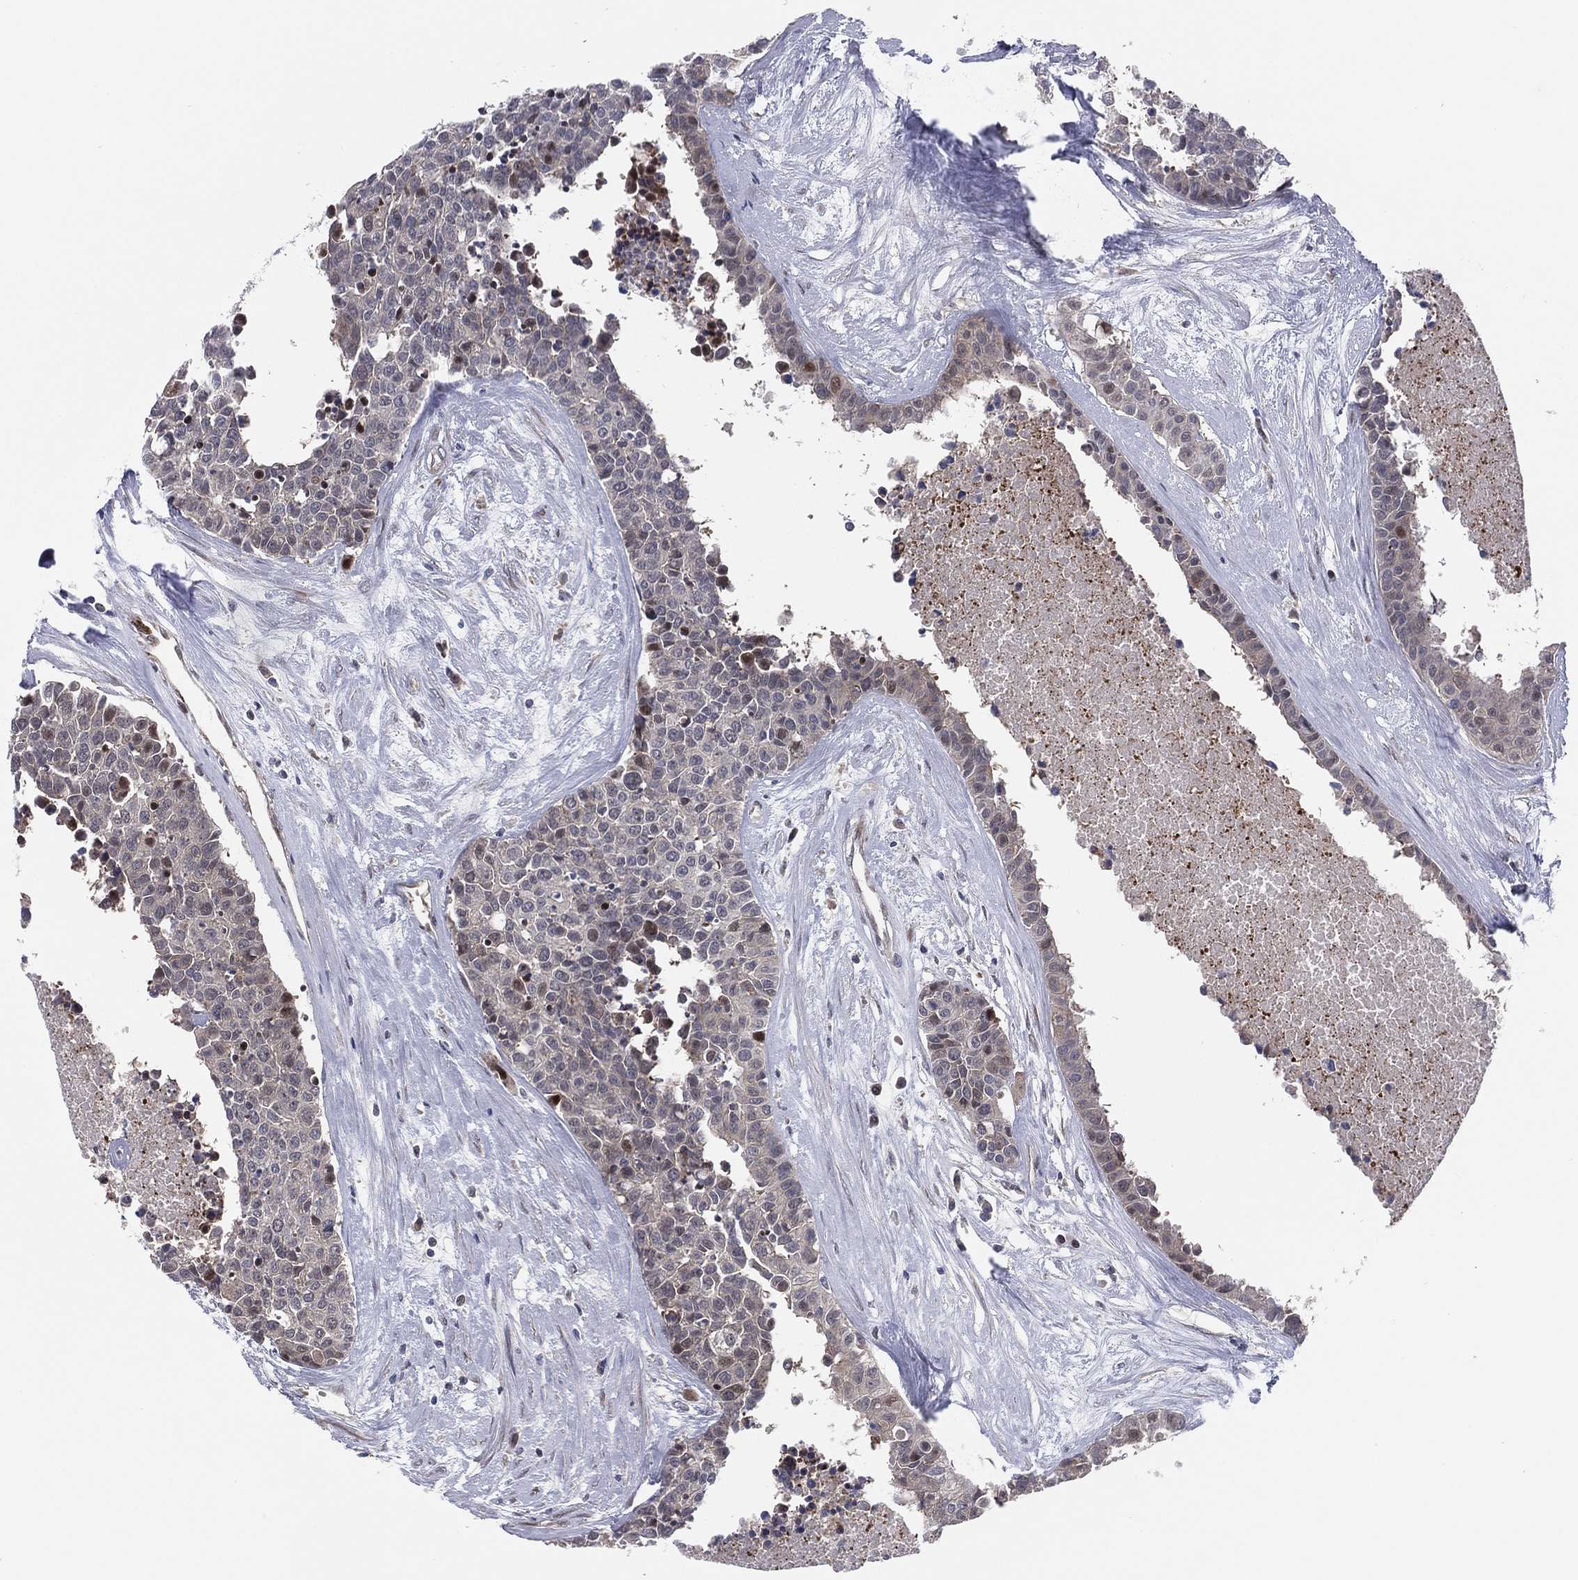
{"staining": {"intensity": "negative", "quantity": "none", "location": "none"}, "tissue": "carcinoid", "cell_type": "Tumor cells", "image_type": "cancer", "snomed": [{"axis": "morphology", "description": "Carcinoid, malignant, NOS"}, {"axis": "topography", "description": "Colon"}], "caption": "Protein analysis of carcinoid (malignant) displays no significant staining in tumor cells. (DAB immunohistochemistry (IHC) with hematoxylin counter stain).", "gene": "UTP14A", "patient": {"sex": "male", "age": 81}}